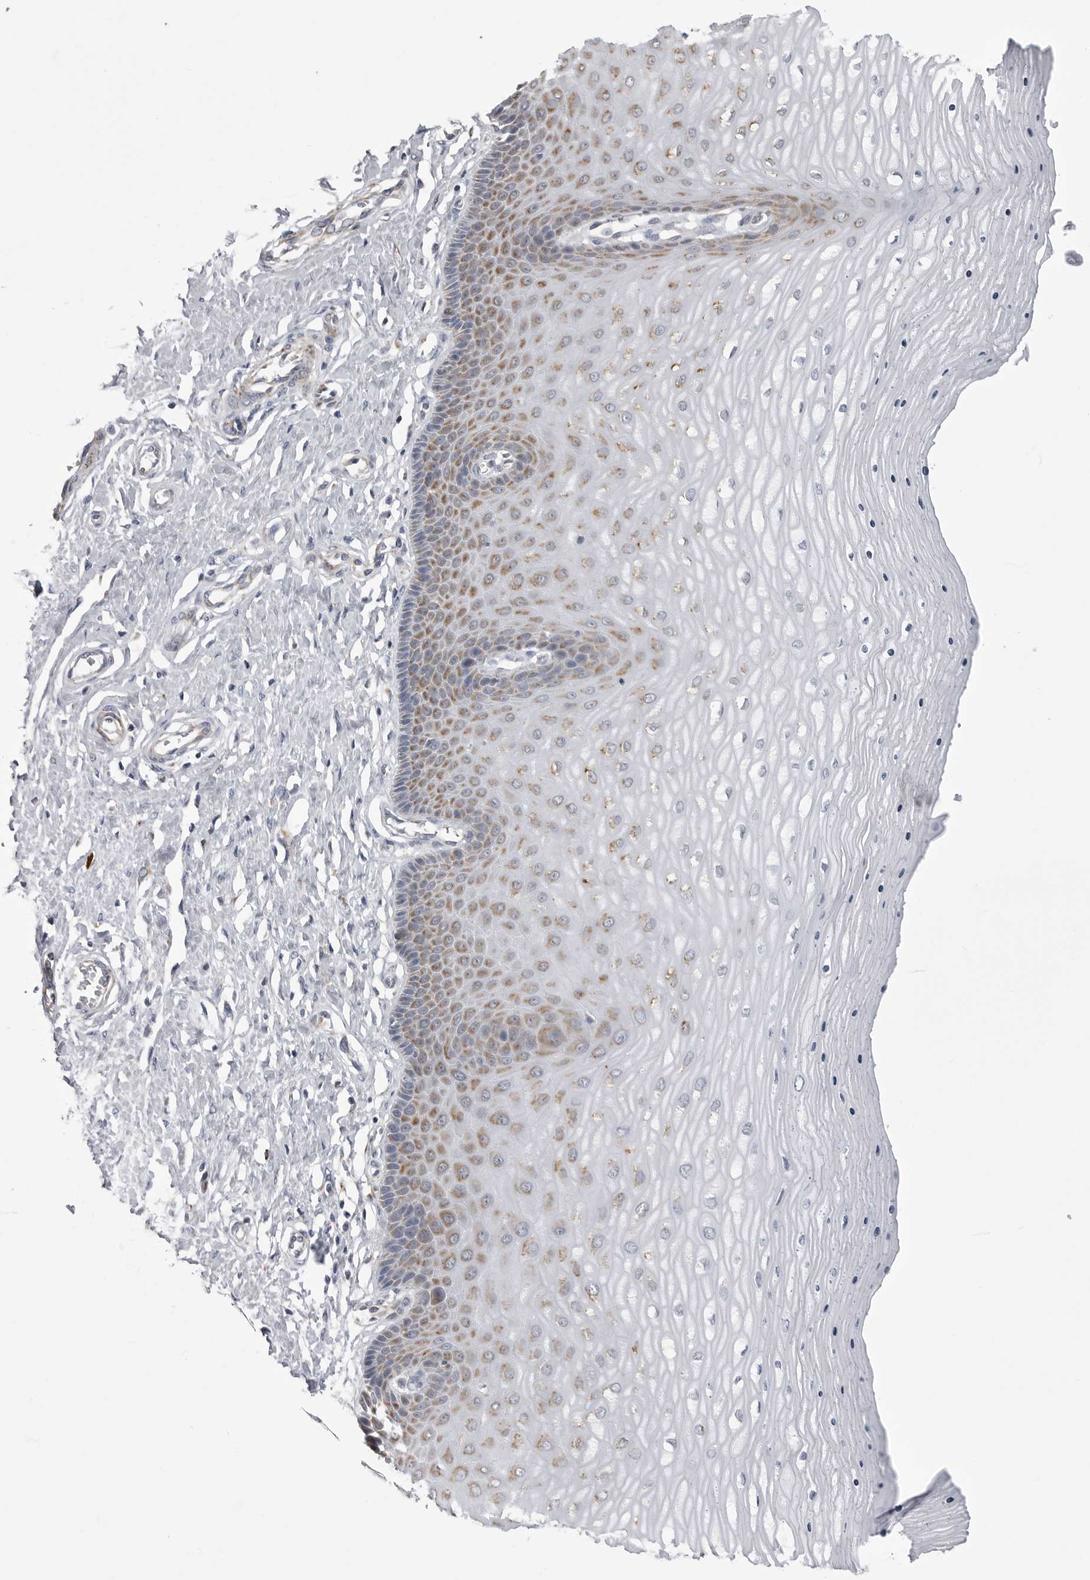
{"staining": {"intensity": "negative", "quantity": "none", "location": "none"}, "tissue": "cervix", "cell_type": "Glandular cells", "image_type": "normal", "snomed": [{"axis": "morphology", "description": "Normal tissue, NOS"}, {"axis": "topography", "description": "Cervix"}], "caption": "DAB (3,3'-diaminobenzidine) immunohistochemical staining of normal cervix reveals no significant expression in glandular cells.", "gene": "FH", "patient": {"sex": "female", "age": 55}}